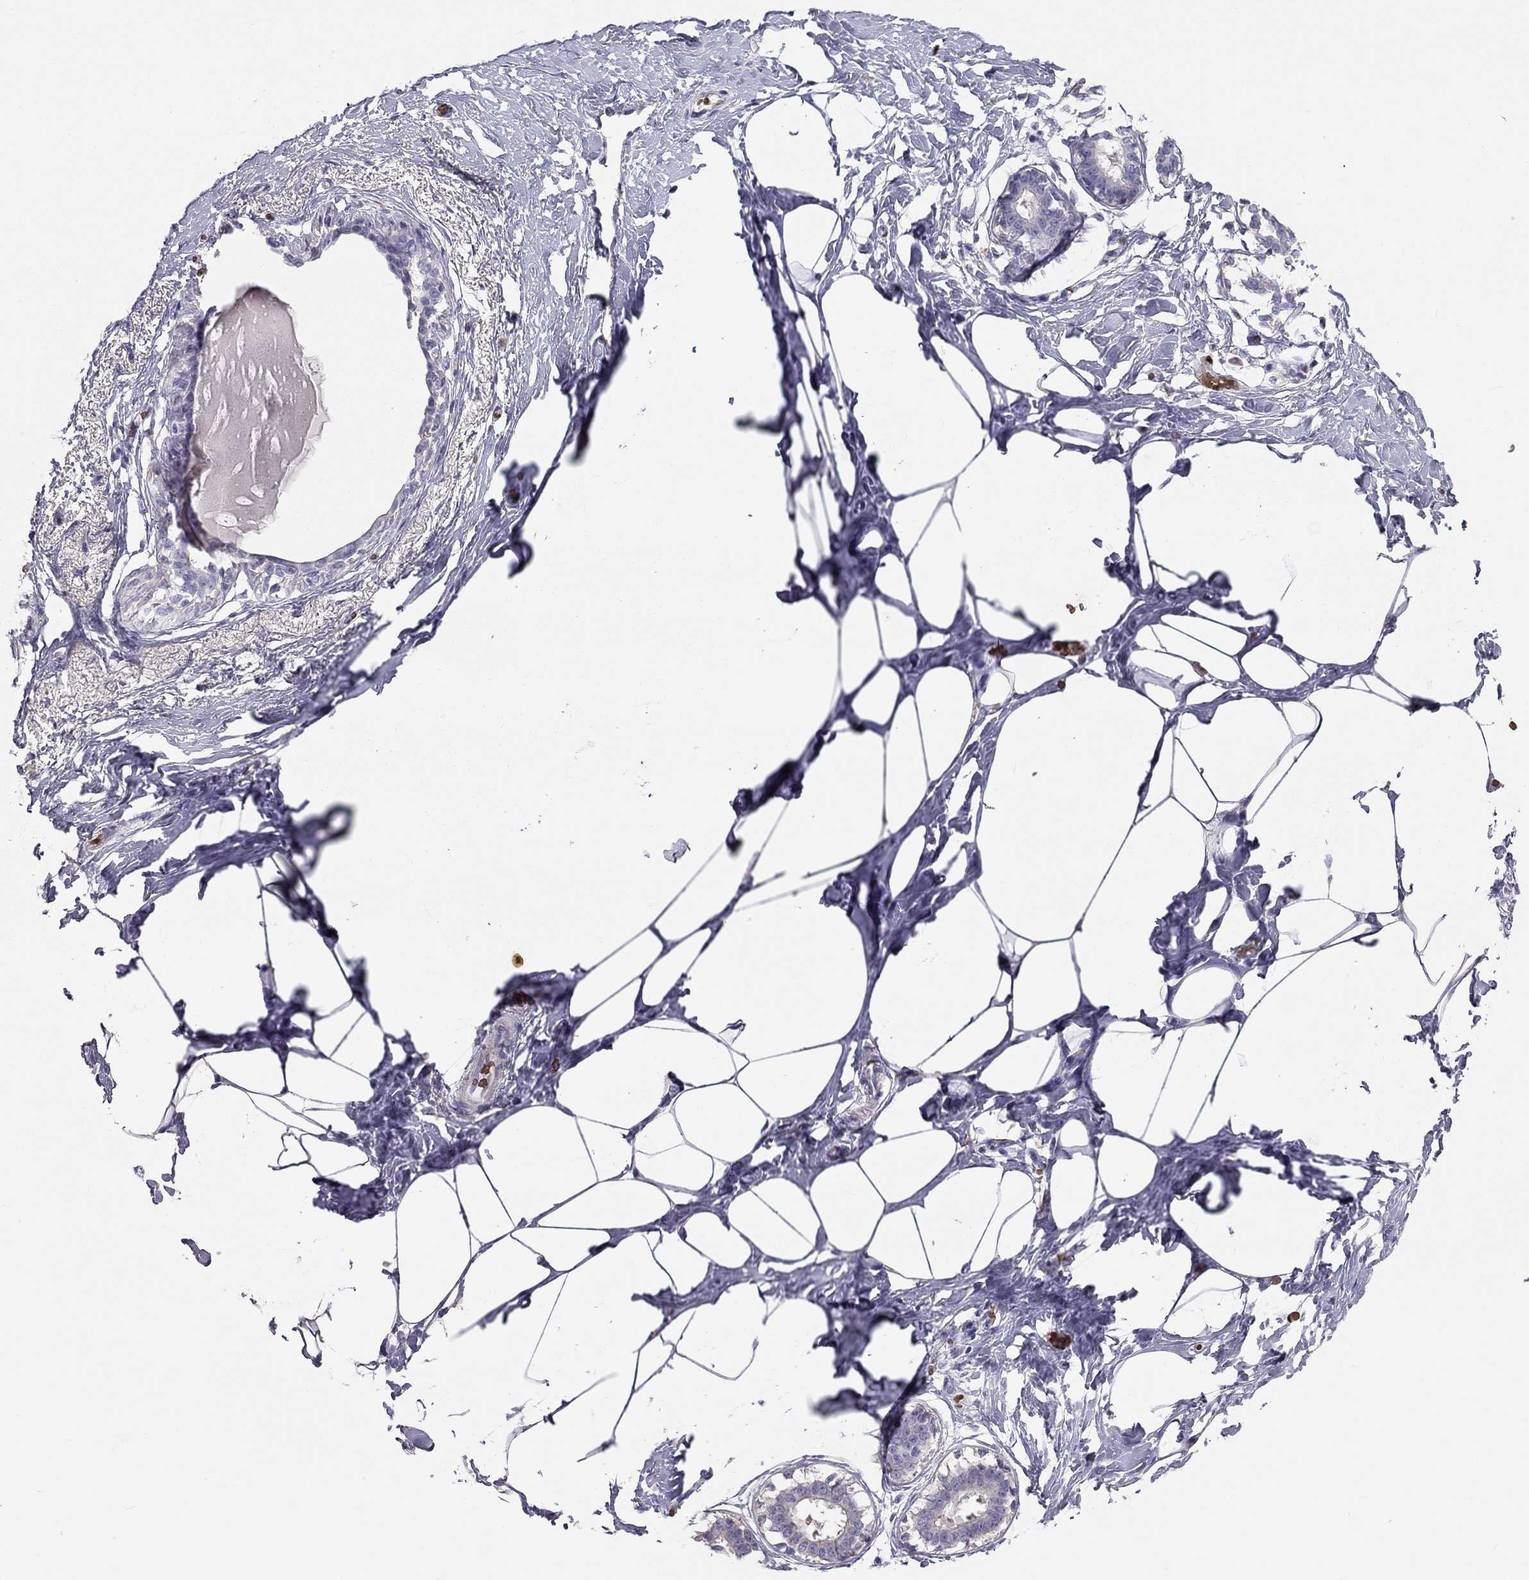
{"staining": {"intensity": "negative", "quantity": "none", "location": "none"}, "tissue": "breast", "cell_type": "Adipocytes", "image_type": "normal", "snomed": [{"axis": "morphology", "description": "Normal tissue, NOS"}, {"axis": "morphology", "description": "Lobular carcinoma, in situ"}, {"axis": "topography", "description": "Breast"}], "caption": "This is a photomicrograph of IHC staining of normal breast, which shows no positivity in adipocytes.", "gene": "RHCE", "patient": {"sex": "female", "age": 35}}